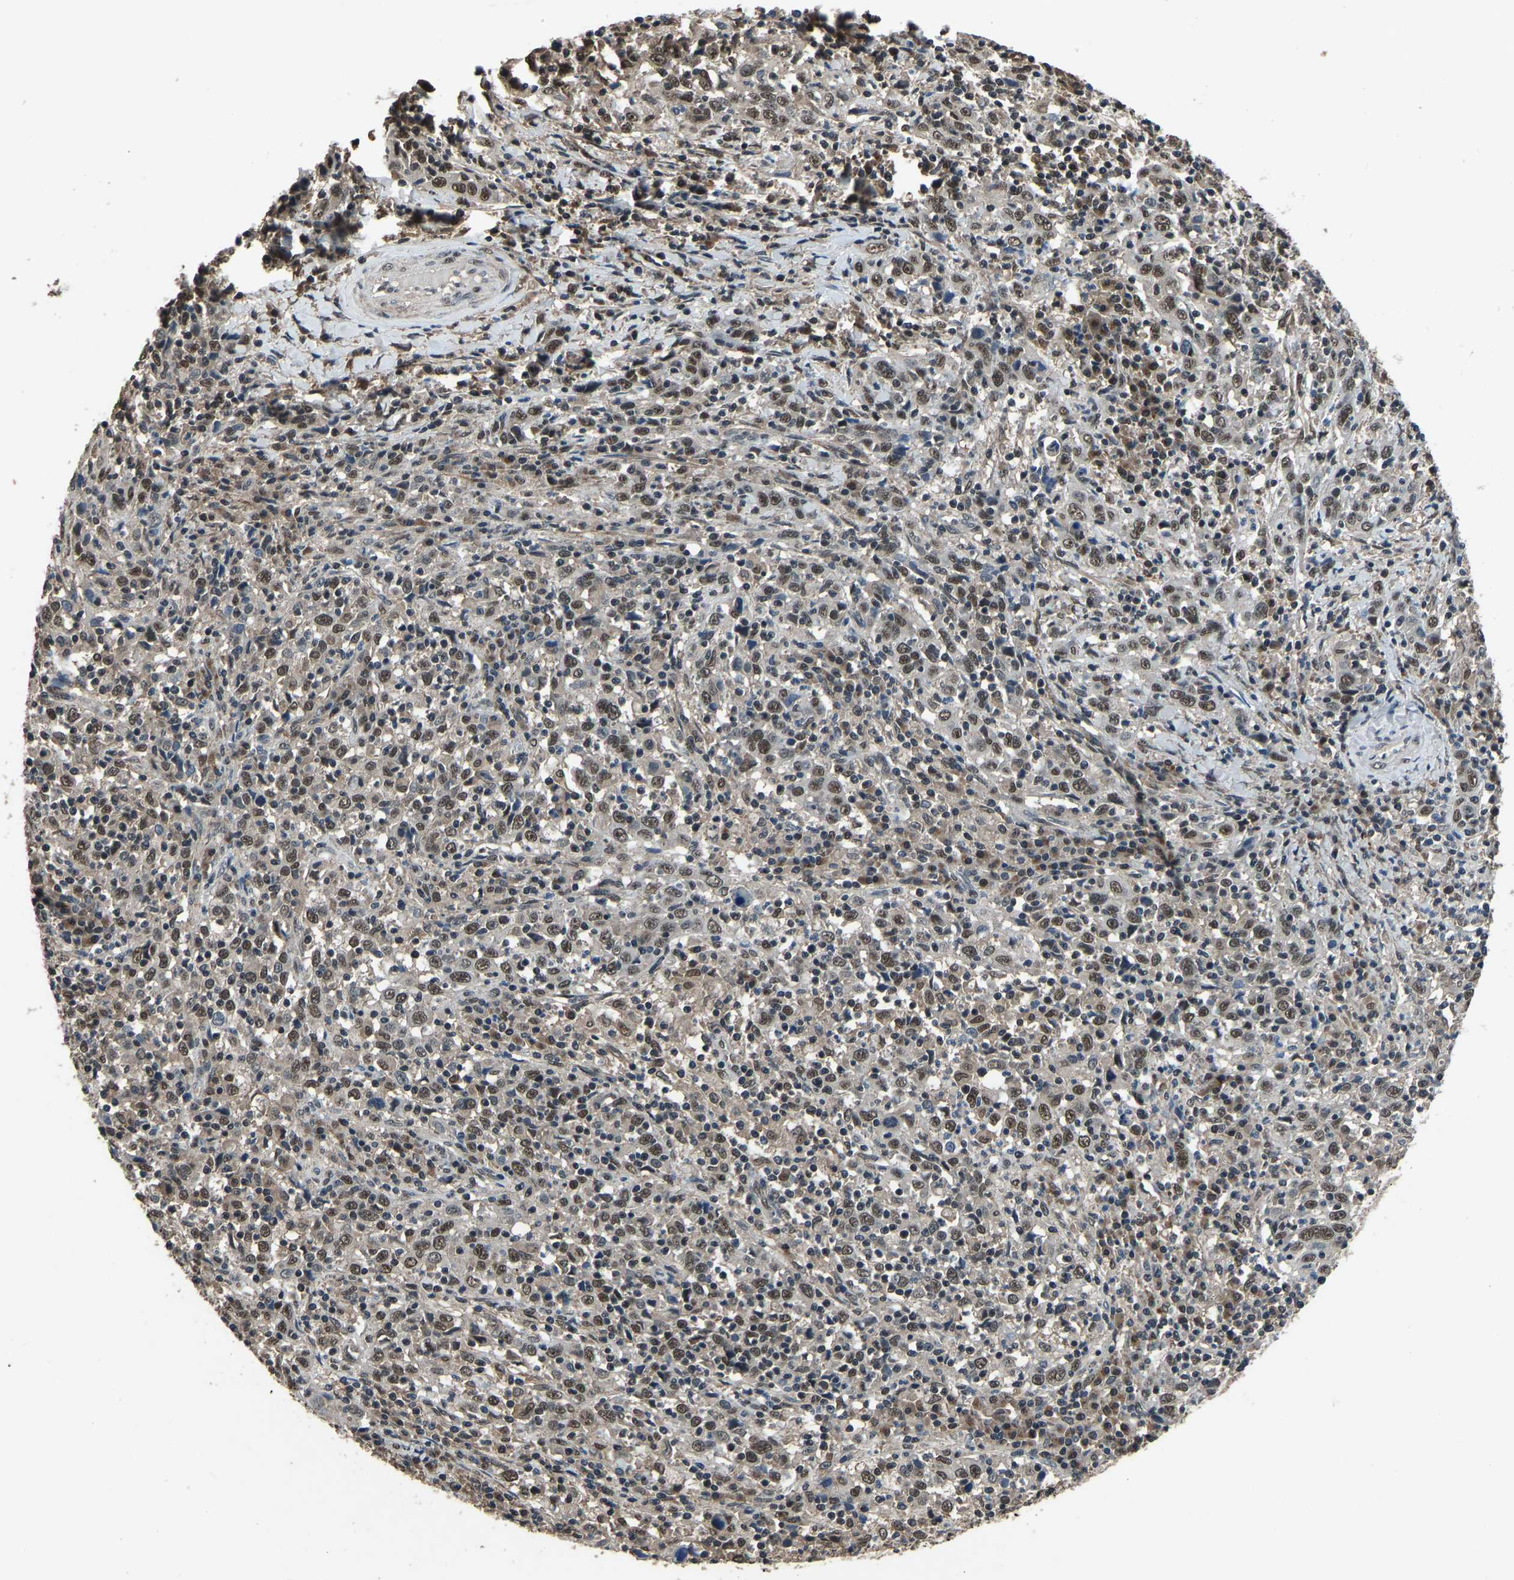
{"staining": {"intensity": "moderate", "quantity": ">75%", "location": "nuclear"}, "tissue": "cervical cancer", "cell_type": "Tumor cells", "image_type": "cancer", "snomed": [{"axis": "morphology", "description": "Squamous cell carcinoma, NOS"}, {"axis": "topography", "description": "Cervix"}], "caption": "Immunohistochemical staining of human cervical cancer exhibits medium levels of moderate nuclear protein positivity in approximately >75% of tumor cells. (Brightfield microscopy of DAB IHC at high magnification).", "gene": "TOX4", "patient": {"sex": "female", "age": 46}}